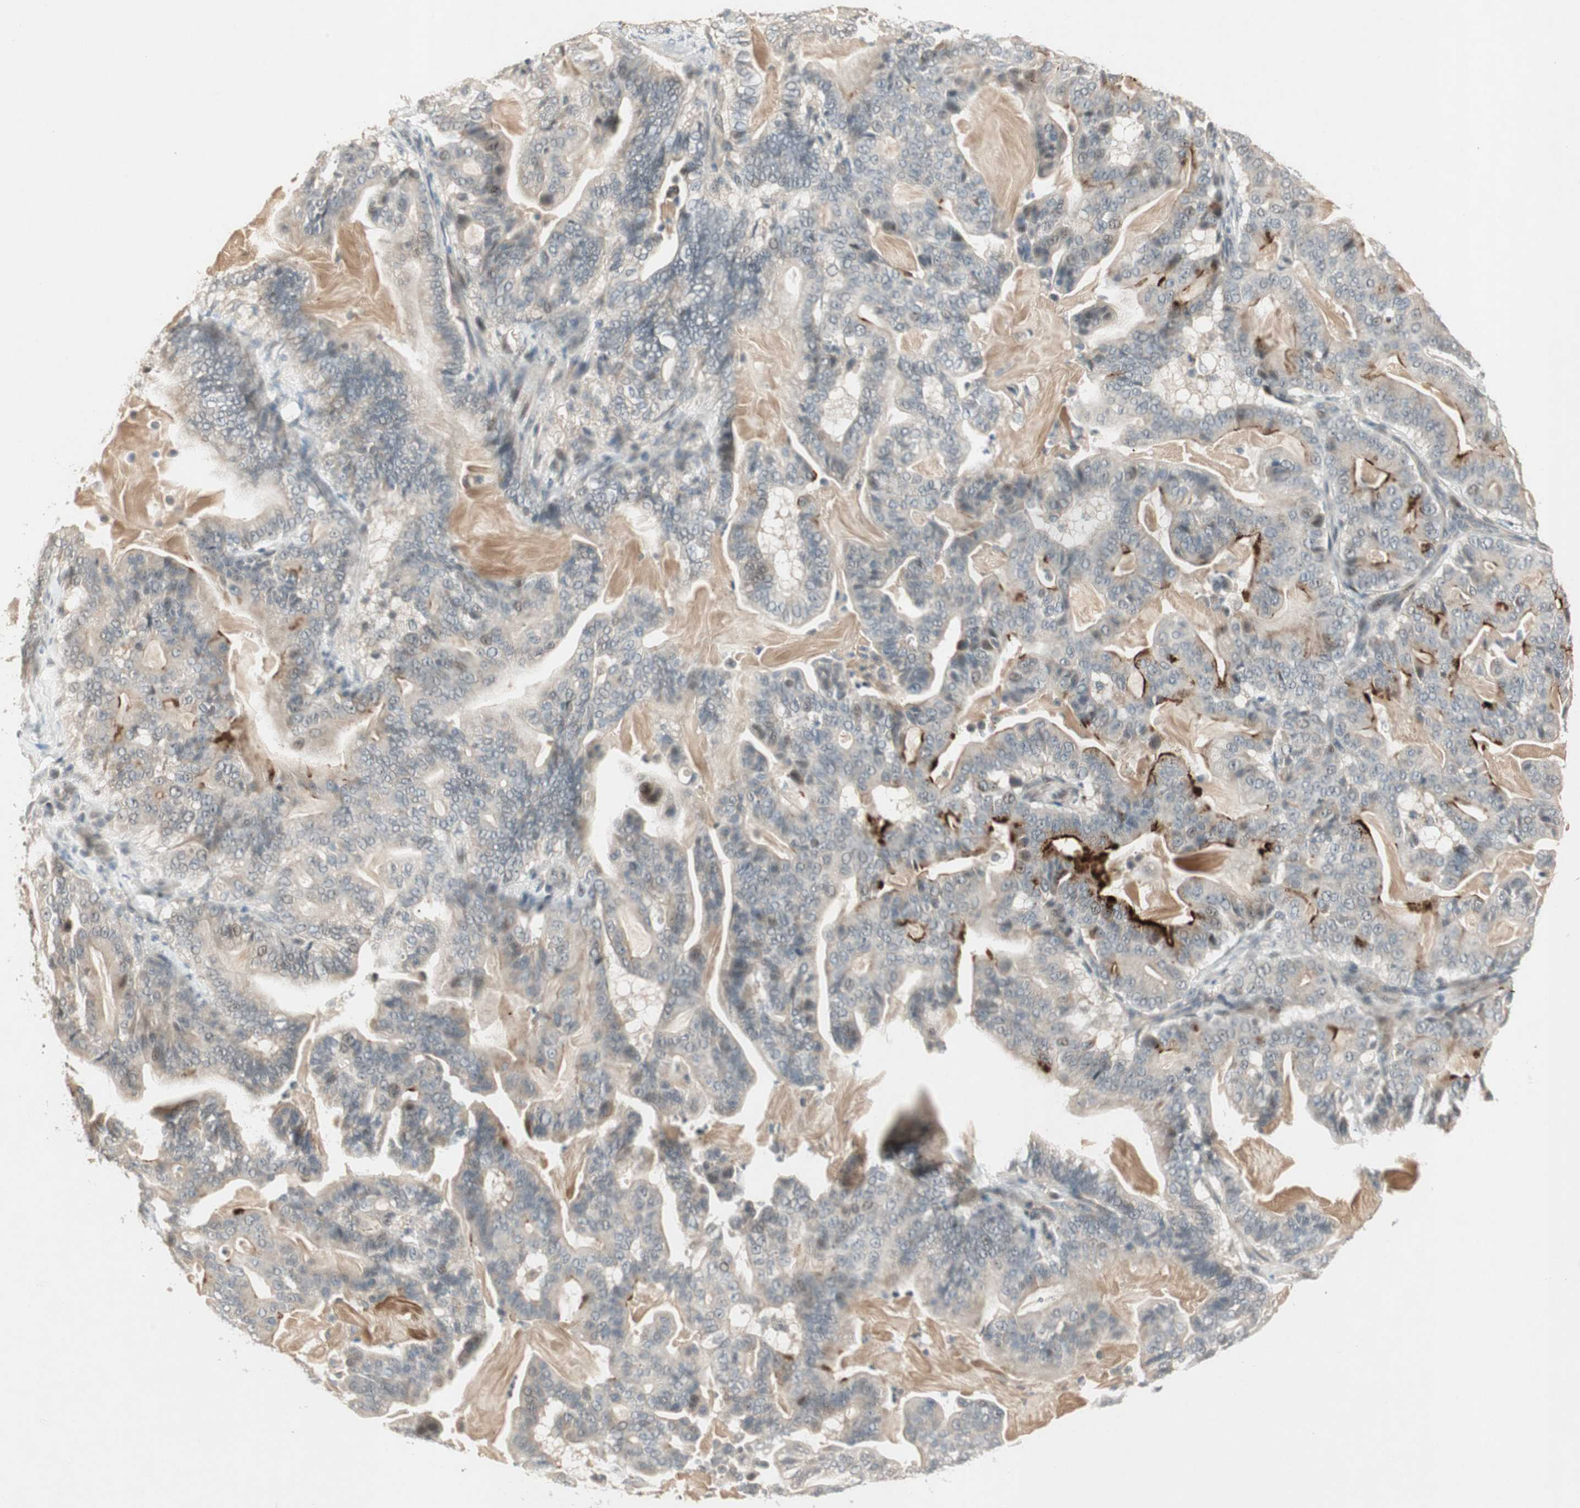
{"staining": {"intensity": "weak", "quantity": "<25%", "location": "cytoplasmic/membranous,nuclear"}, "tissue": "pancreatic cancer", "cell_type": "Tumor cells", "image_type": "cancer", "snomed": [{"axis": "morphology", "description": "Adenocarcinoma, NOS"}, {"axis": "topography", "description": "Pancreas"}], "caption": "Tumor cells show no significant protein expression in adenocarcinoma (pancreatic). Brightfield microscopy of immunohistochemistry (IHC) stained with DAB (3,3'-diaminobenzidine) (brown) and hematoxylin (blue), captured at high magnification.", "gene": "ACSL5", "patient": {"sex": "male", "age": 63}}